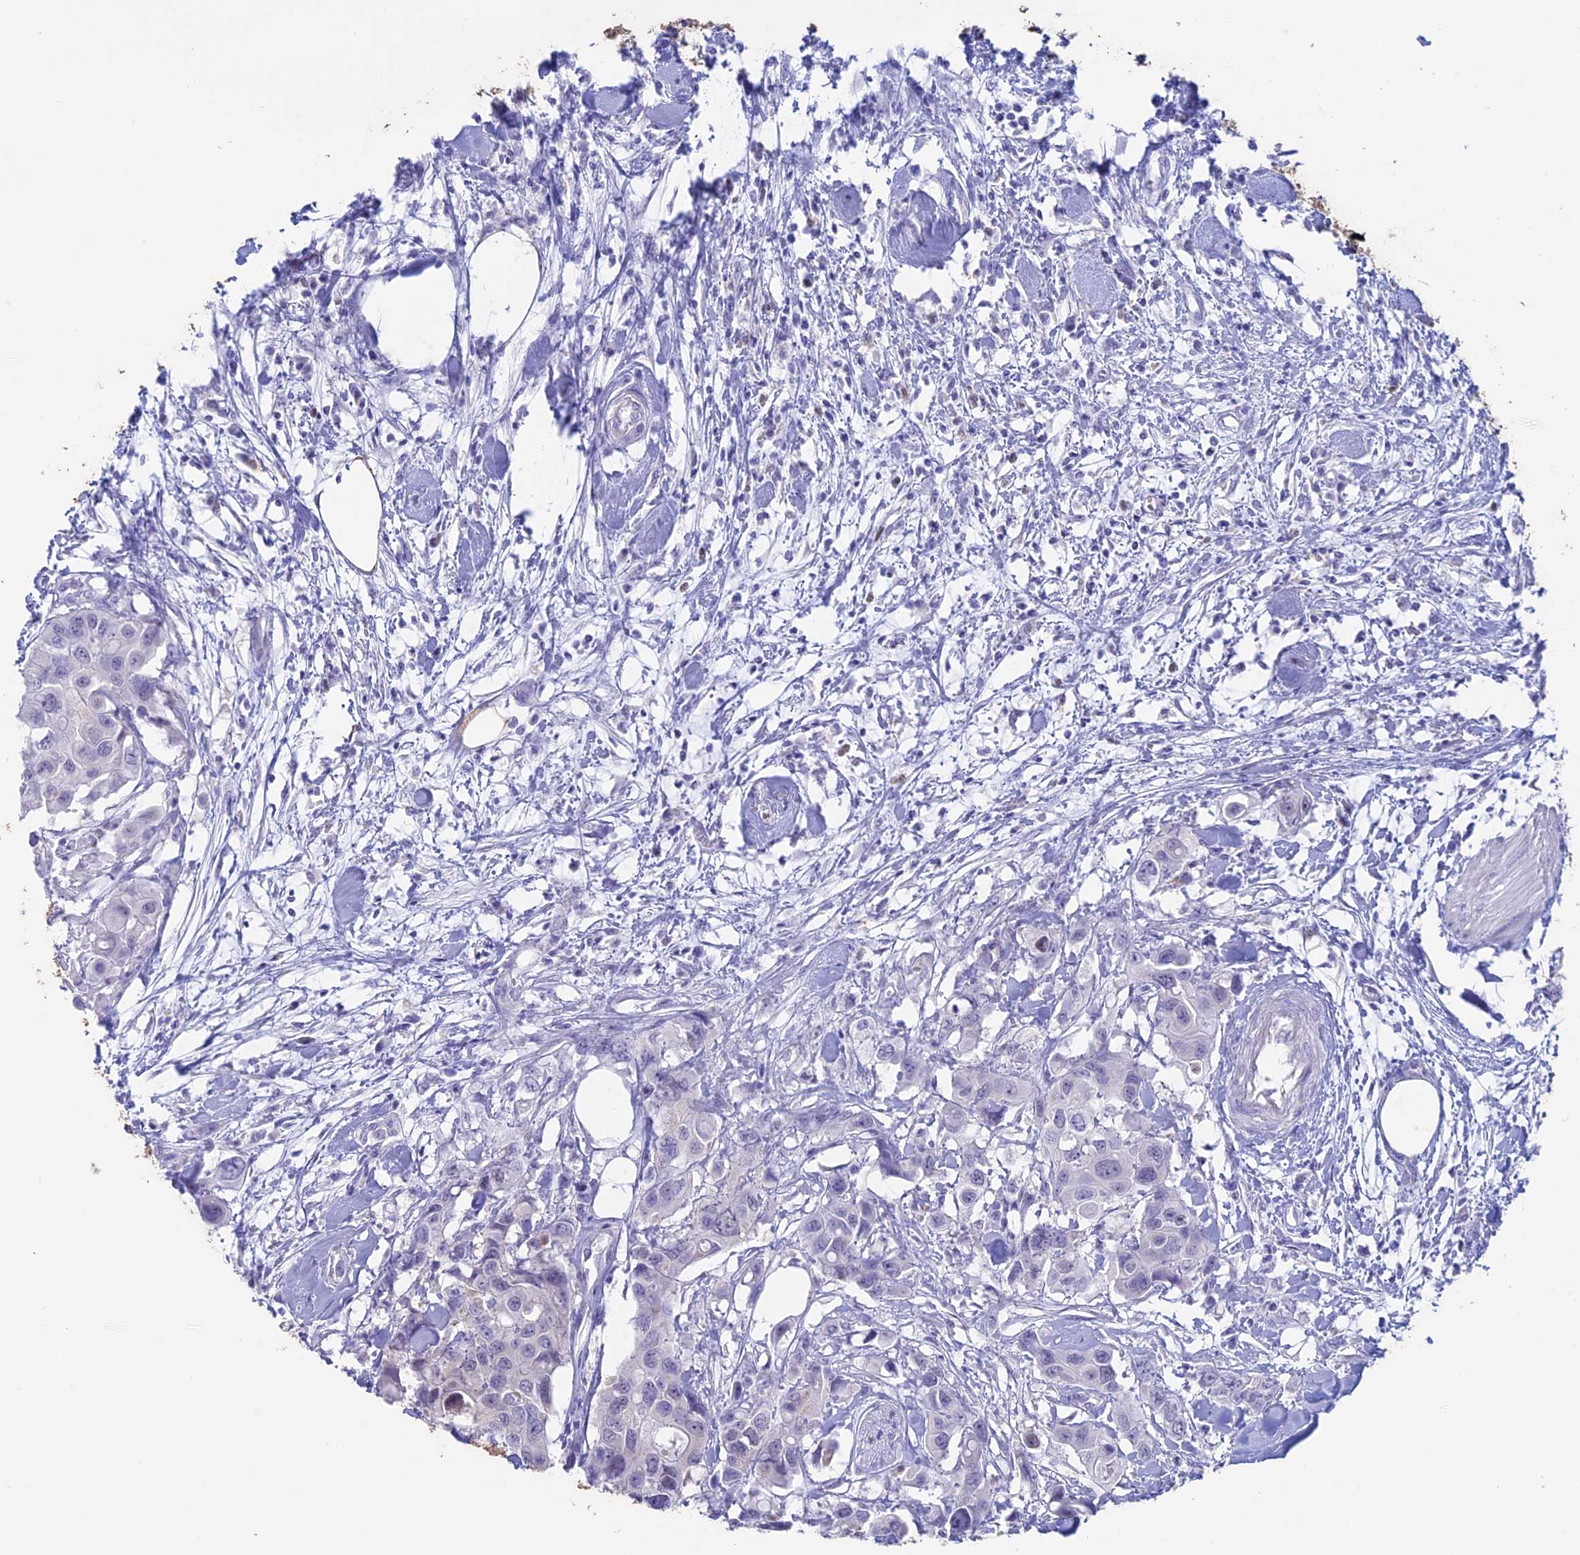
{"staining": {"intensity": "negative", "quantity": "none", "location": "none"}, "tissue": "colorectal cancer", "cell_type": "Tumor cells", "image_type": "cancer", "snomed": [{"axis": "morphology", "description": "Adenocarcinoma, NOS"}, {"axis": "topography", "description": "Colon"}], "caption": "The micrograph exhibits no significant positivity in tumor cells of colorectal adenocarcinoma.", "gene": "LHFPL2", "patient": {"sex": "male", "age": 77}}